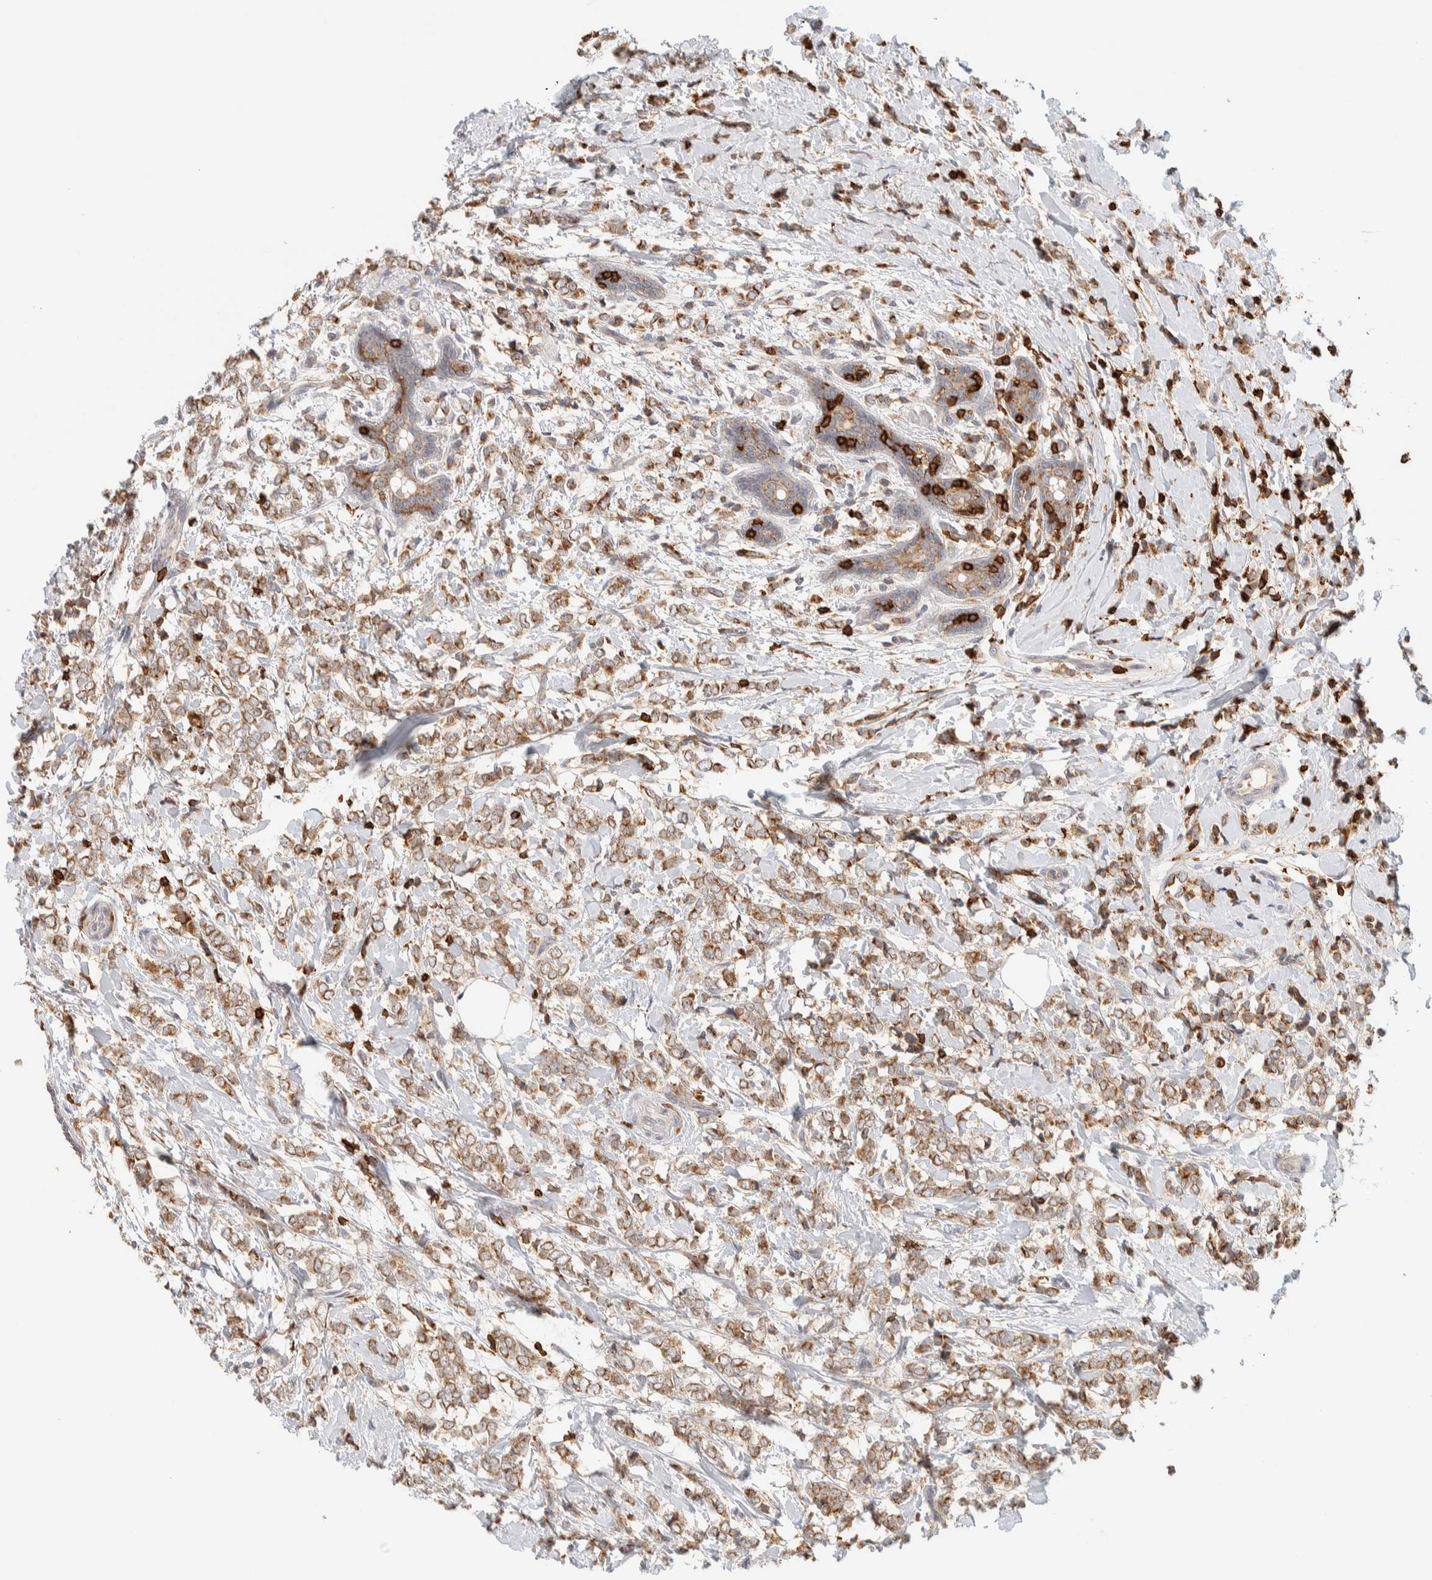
{"staining": {"intensity": "moderate", "quantity": ">75%", "location": "cytoplasmic/membranous"}, "tissue": "breast cancer", "cell_type": "Tumor cells", "image_type": "cancer", "snomed": [{"axis": "morphology", "description": "Normal tissue, NOS"}, {"axis": "morphology", "description": "Lobular carcinoma"}, {"axis": "topography", "description": "Breast"}], "caption": "Breast cancer tissue reveals moderate cytoplasmic/membranous staining in about >75% of tumor cells Using DAB (brown) and hematoxylin (blue) stains, captured at high magnification using brightfield microscopy.", "gene": "RUNDC1", "patient": {"sex": "female", "age": 47}}